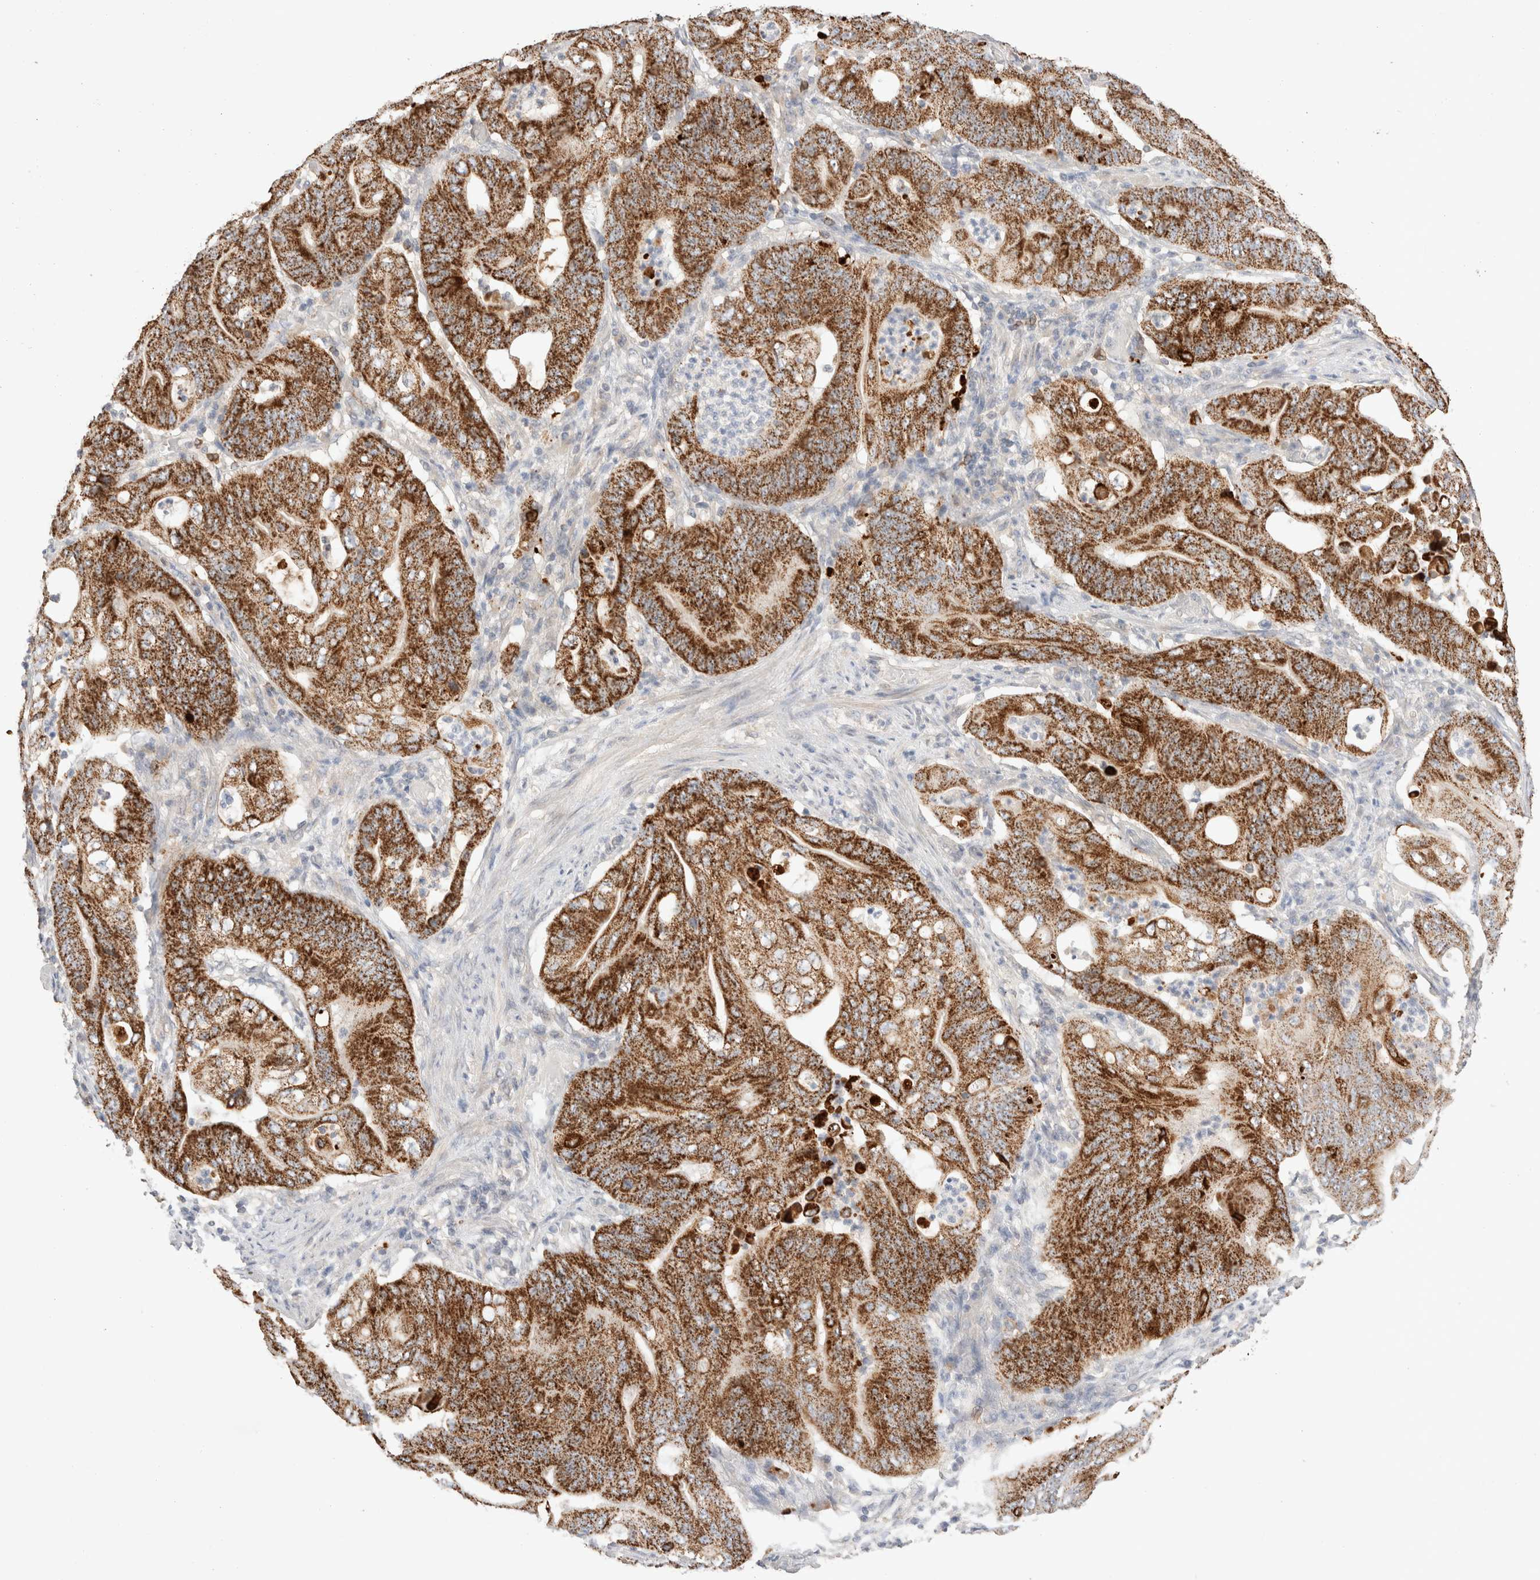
{"staining": {"intensity": "strong", "quantity": ">75%", "location": "cytoplasmic/membranous"}, "tissue": "stomach cancer", "cell_type": "Tumor cells", "image_type": "cancer", "snomed": [{"axis": "morphology", "description": "Adenocarcinoma, NOS"}, {"axis": "topography", "description": "Stomach"}], "caption": "Protein analysis of stomach adenocarcinoma tissue displays strong cytoplasmic/membranous positivity in about >75% of tumor cells.", "gene": "TRIM41", "patient": {"sex": "female", "age": 73}}